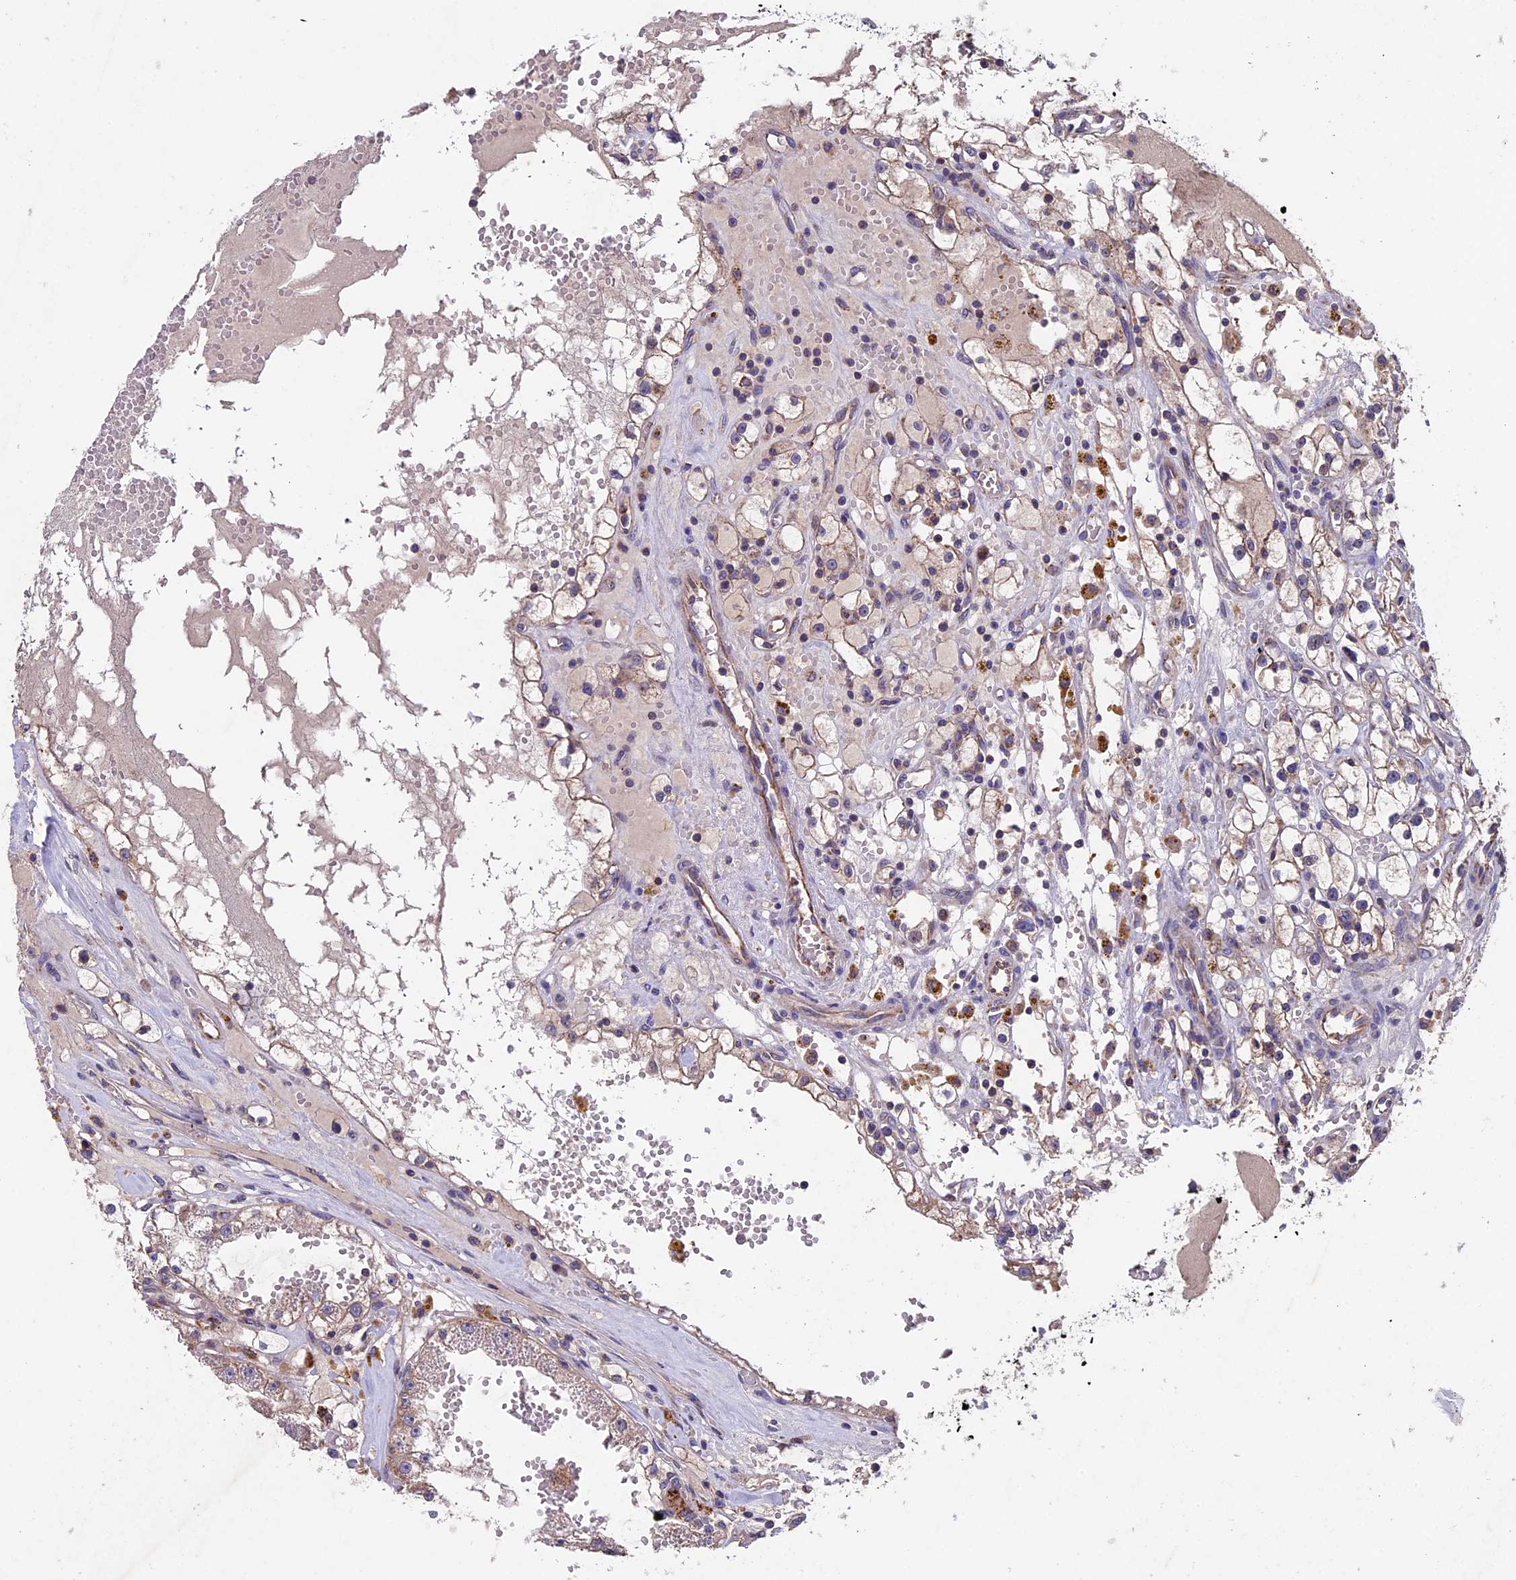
{"staining": {"intensity": "moderate", "quantity": "<25%", "location": "cytoplasmic/membranous"}, "tissue": "renal cancer", "cell_type": "Tumor cells", "image_type": "cancer", "snomed": [{"axis": "morphology", "description": "Adenocarcinoma, NOS"}, {"axis": "topography", "description": "Kidney"}], "caption": "IHC staining of renal cancer, which reveals low levels of moderate cytoplasmic/membranous positivity in approximately <25% of tumor cells indicating moderate cytoplasmic/membranous protein positivity. The staining was performed using DAB (3,3'-diaminobenzidine) (brown) for protein detection and nuclei were counterstained in hematoxylin (blue).", "gene": "RNF17", "patient": {"sex": "male", "age": 56}}